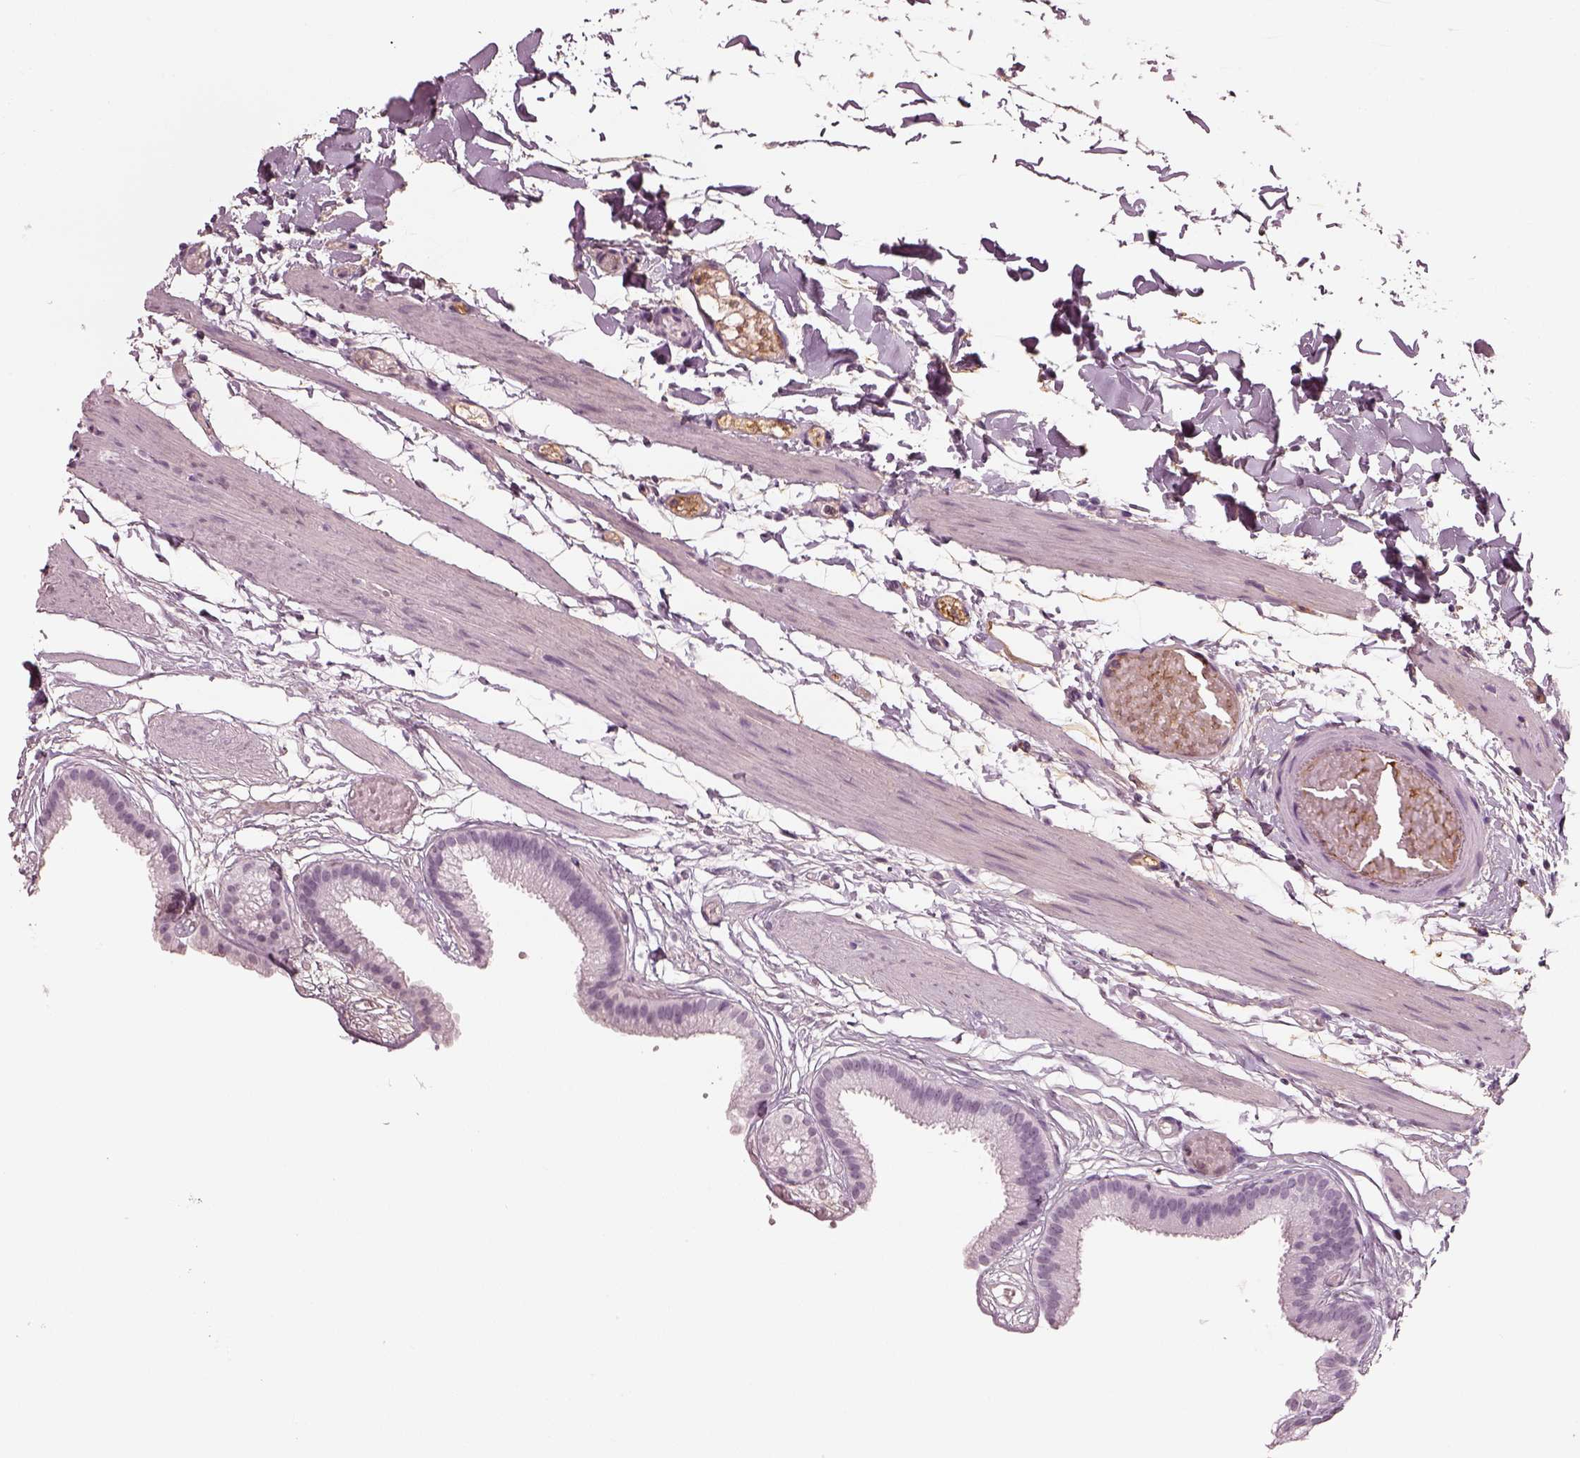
{"staining": {"intensity": "negative", "quantity": "none", "location": "none"}, "tissue": "gallbladder", "cell_type": "Glandular cells", "image_type": "normal", "snomed": [{"axis": "morphology", "description": "Normal tissue, NOS"}, {"axis": "topography", "description": "Gallbladder"}], "caption": "Image shows no significant protein expression in glandular cells of unremarkable gallbladder.", "gene": "TRIM69", "patient": {"sex": "female", "age": 45}}